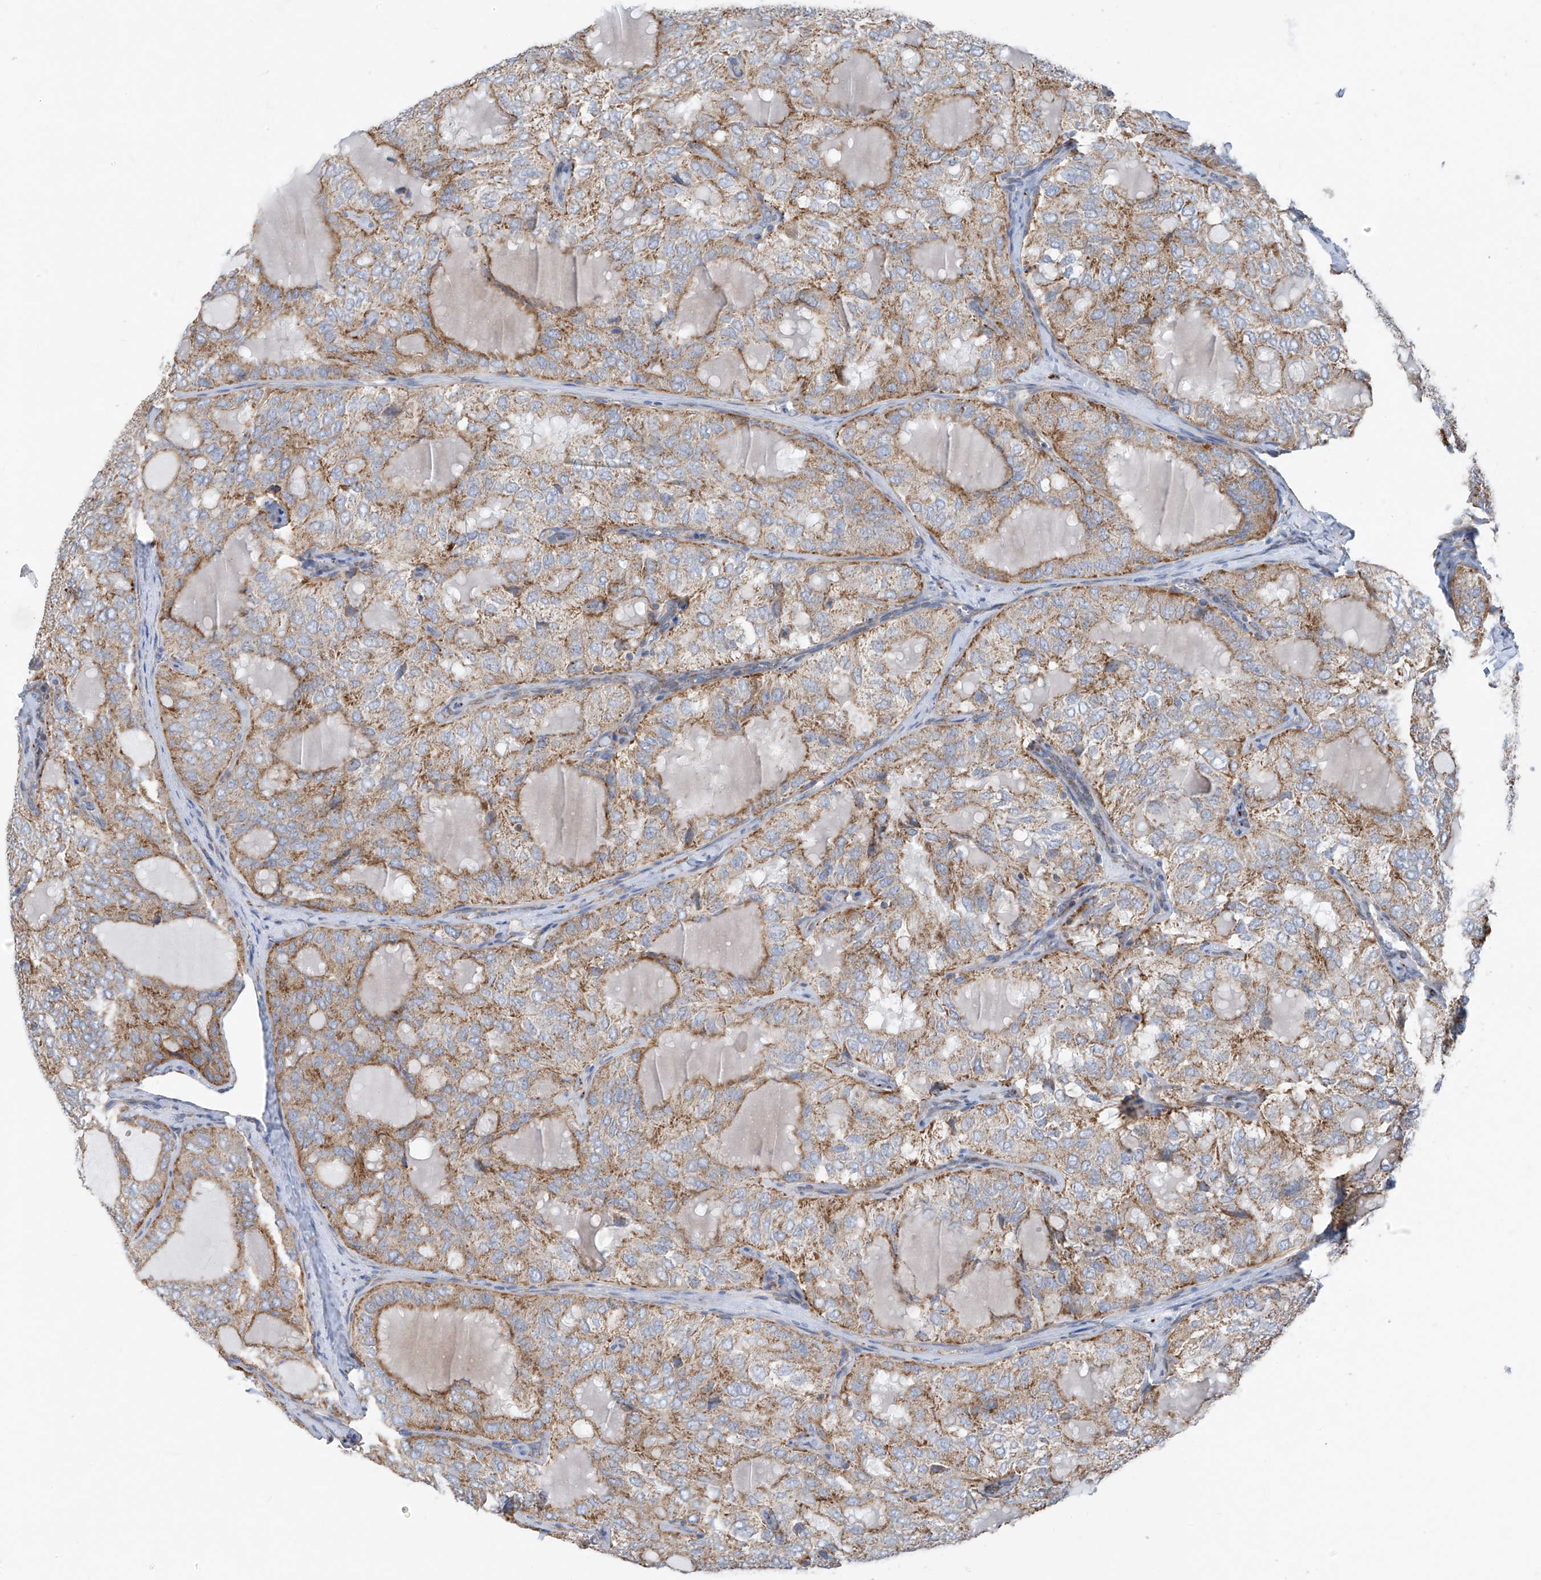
{"staining": {"intensity": "moderate", "quantity": "25%-75%", "location": "cytoplasmic/membranous"}, "tissue": "thyroid cancer", "cell_type": "Tumor cells", "image_type": "cancer", "snomed": [{"axis": "morphology", "description": "Follicular adenoma carcinoma, NOS"}, {"axis": "topography", "description": "Thyroid gland"}], "caption": "Thyroid follicular adenoma carcinoma stained with DAB (3,3'-diaminobenzidine) immunohistochemistry exhibits medium levels of moderate cytoplasmic/membranous staining in about 25%-75% of tumor cells.", "gene": "EOMES", "patient": {"sex": "male", "age": 75}}